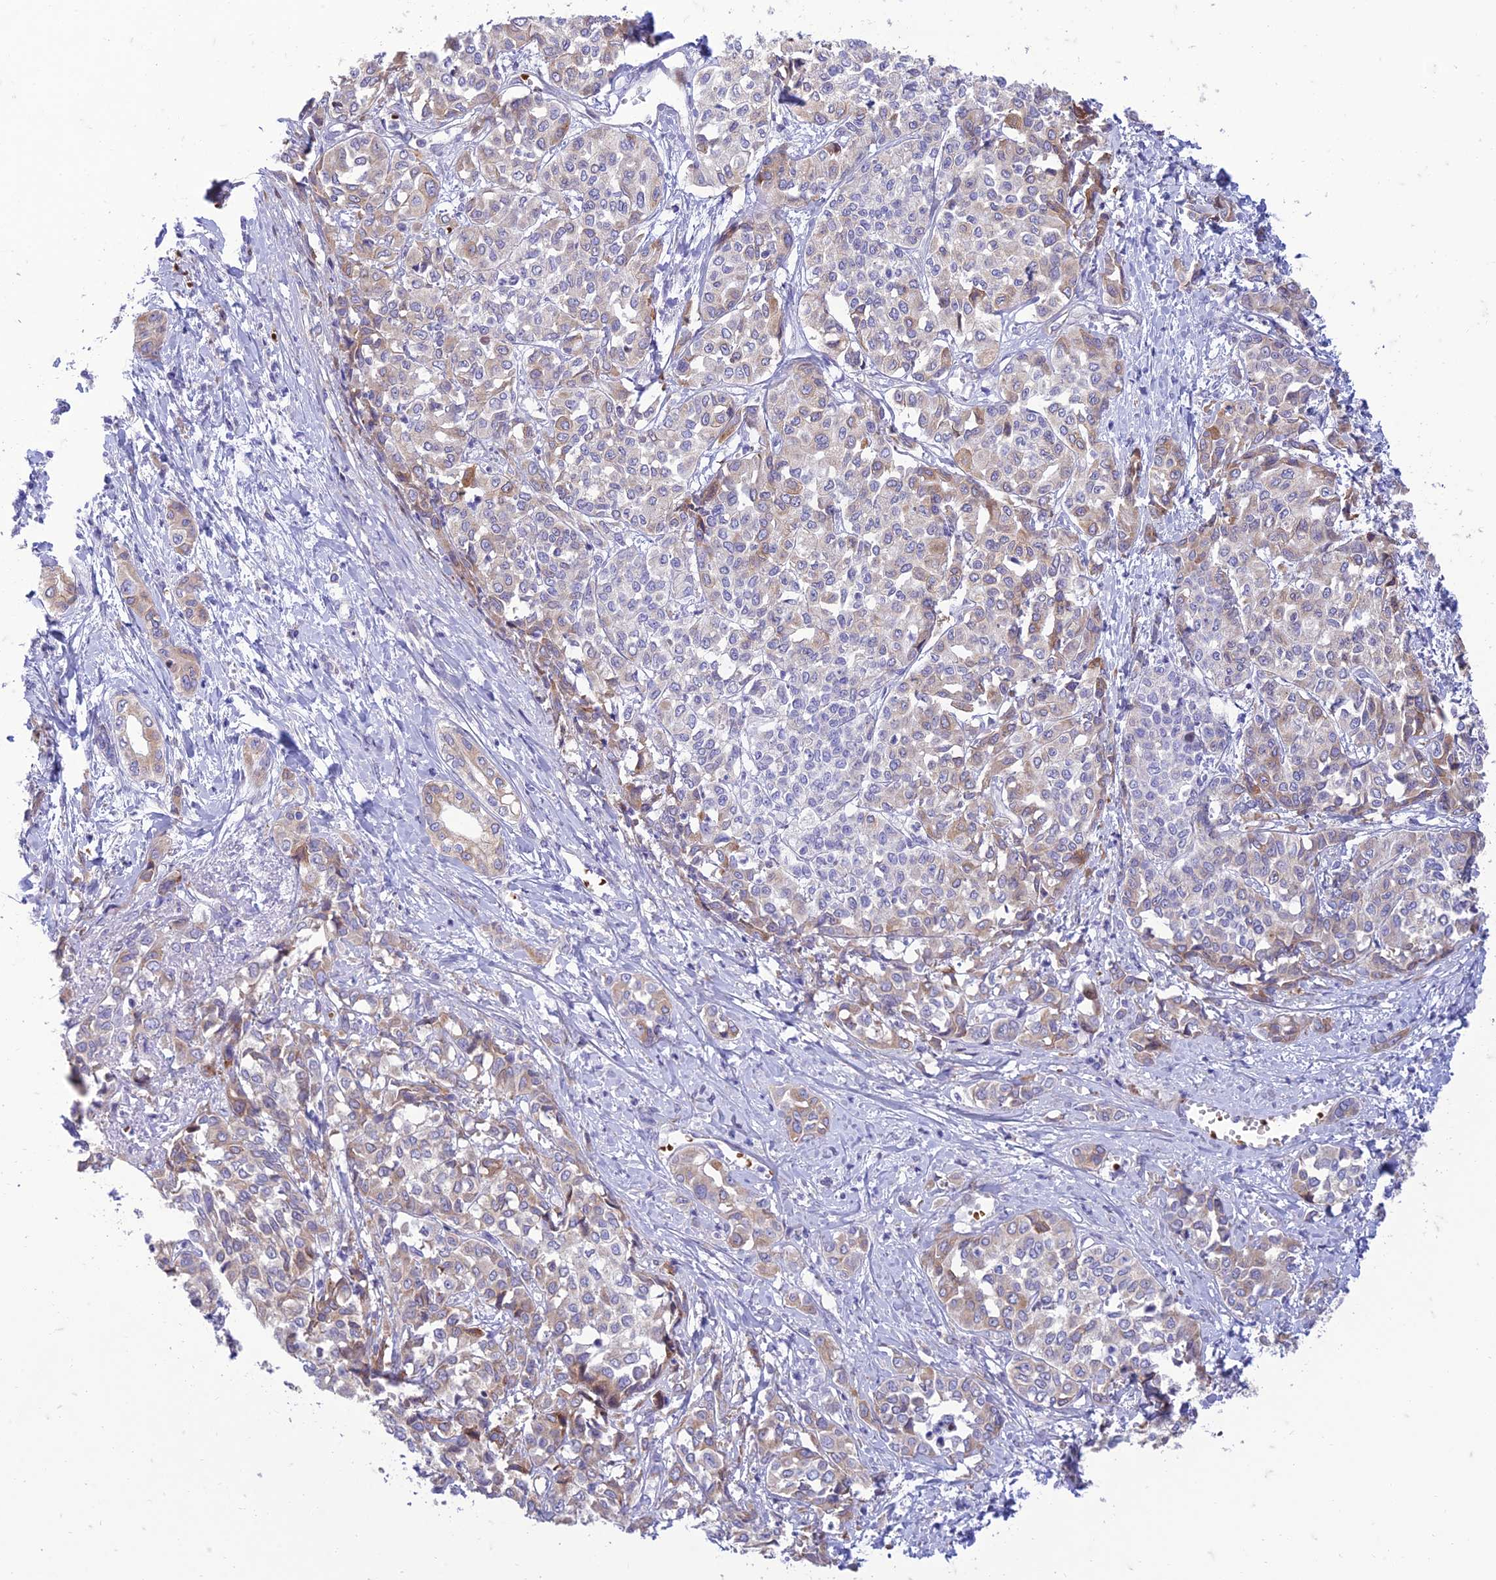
{"staining": {"intensity": "weak", "quantity": "<25%", "location": "cytoplasmic/membranous"}, "tissue": "liver cancer", "cell_type": "Tumor cells", "image_type": "cancer", "snomed": [{"axis": "morphology", "description": "Cholangiocarcinoma"}, {"axis": "topography", "description": "Liver"}], "caption": "An immunohistochemistry (IHC) image of liver cancer (cholangiocarcinoma) is shown. There is no staining in tumor cells of liver cancer (cholangiocarcinoma).", "gene": "SEL1L3", "patient": {"sex": "female", "age": 77}}